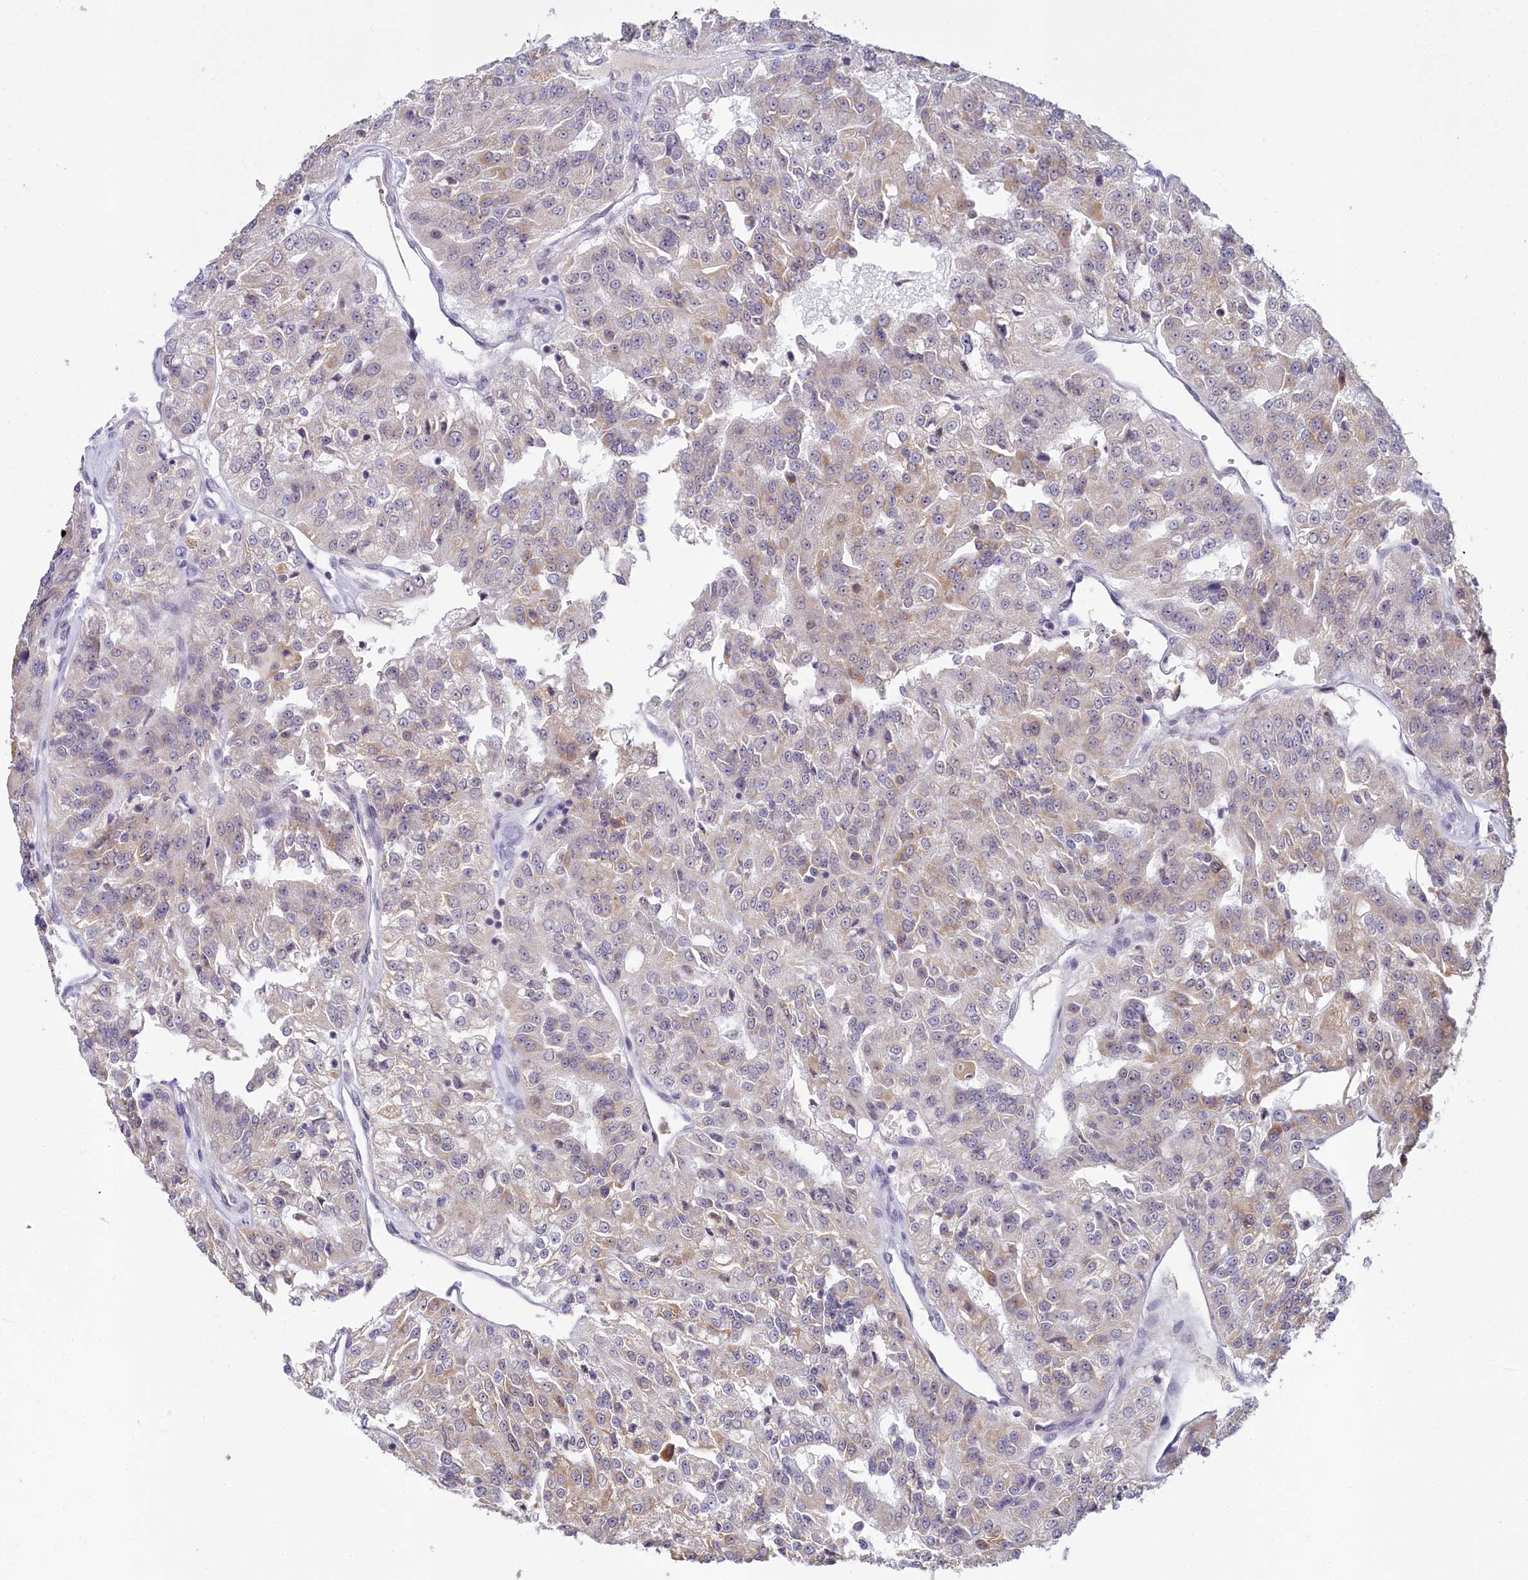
{"staining": {"intensity": "weak", "quantity": "<25%", "location": "cytoplasmic/membranous"}, "tissue": "renal cancer", "cell_type": "Tumor cells", "image_type": "cancer", "snomed": [{"axis": "morphology", "description": "Adenocarcinoma, NOS"}, {"axis": "topography", "description": "Kidney"}], "caption": "A high-resolution photomicrograph shows IHC staining of renal cancer, which exhibits no significant staining in tumor cells. (DAB IHC, high magnification).", "gene": "PPHLN1", "patient": {"sex": "female", "age": 63}}